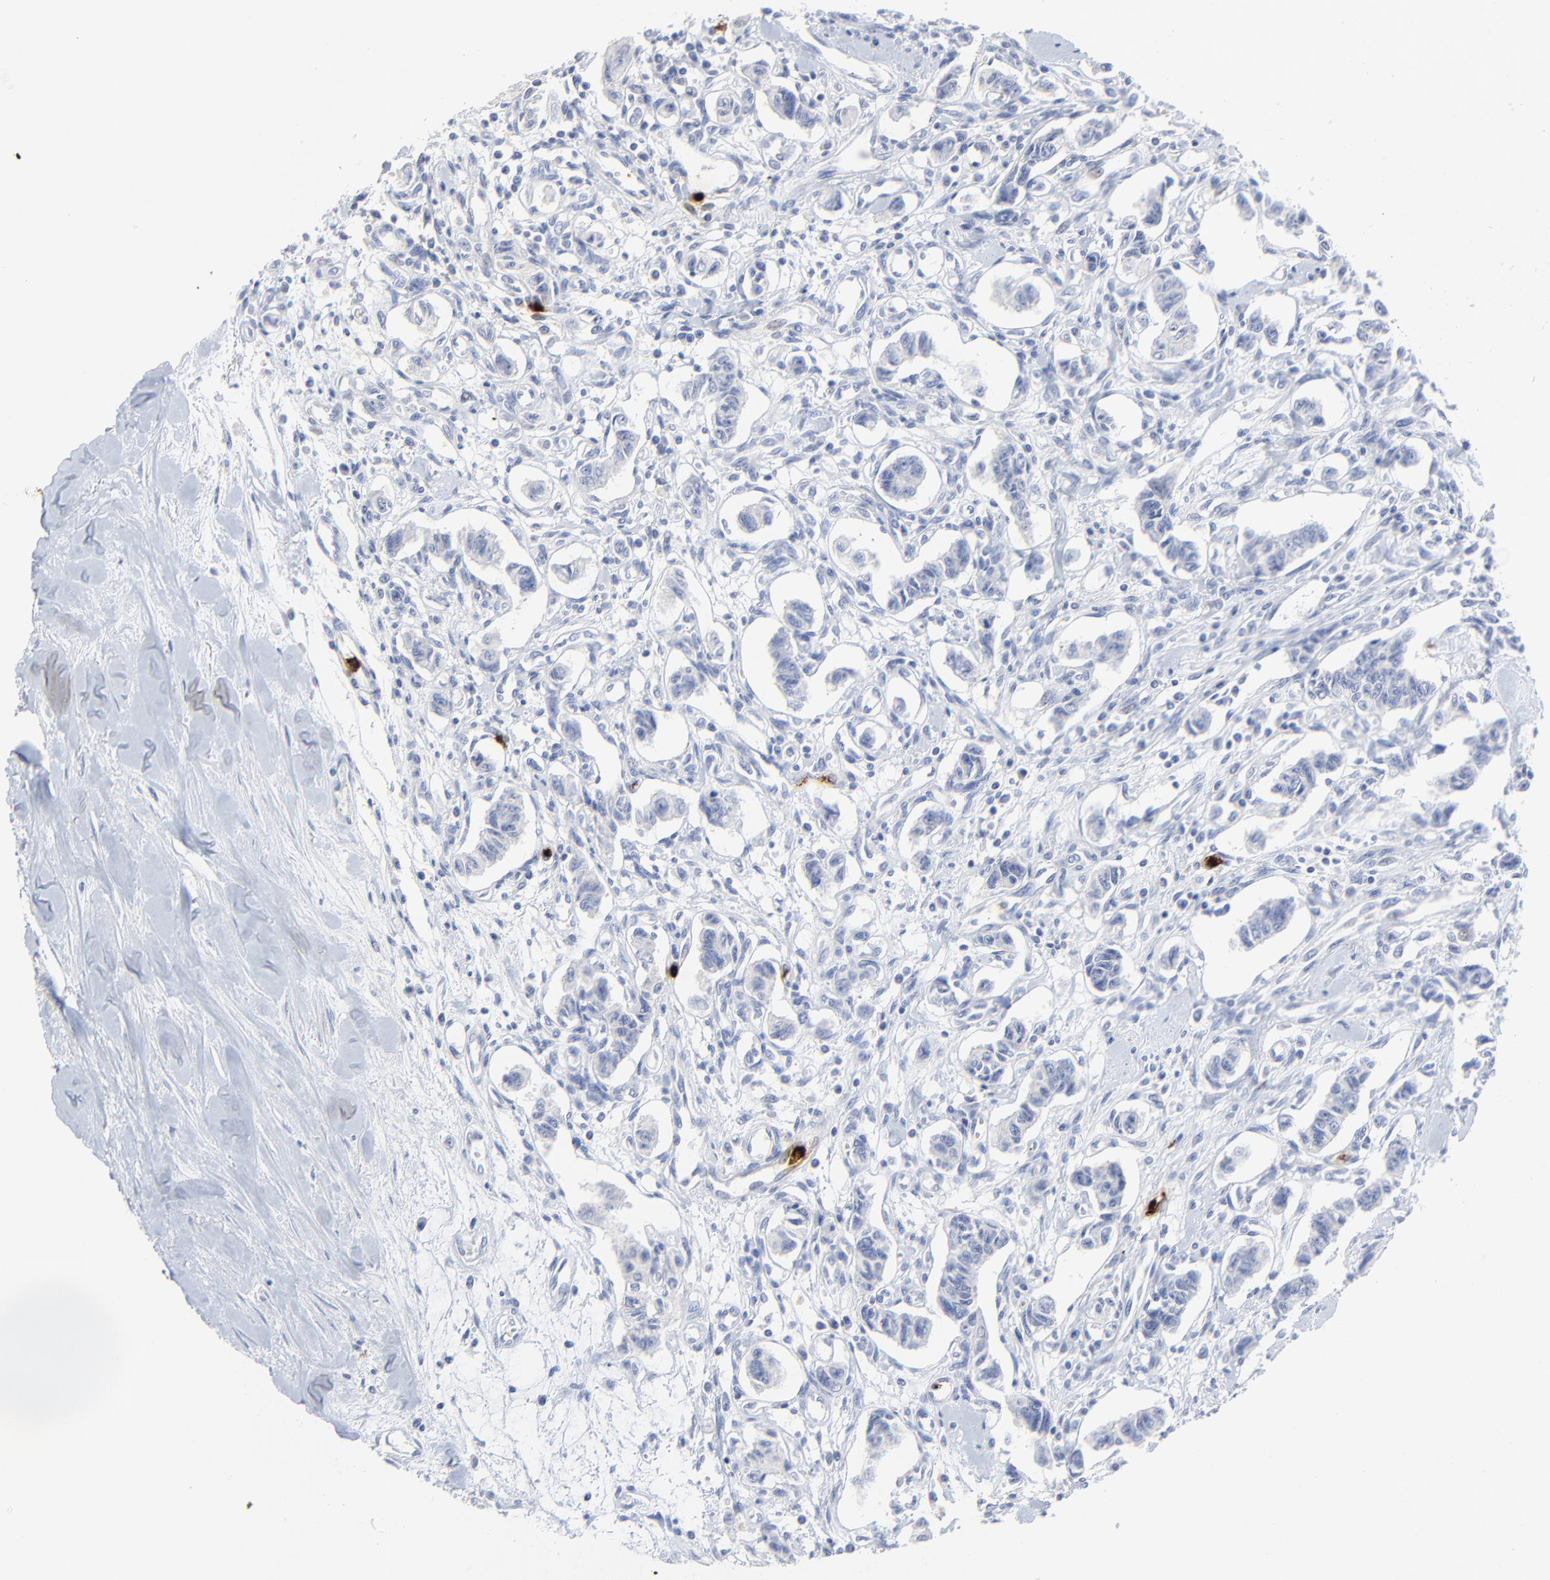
{"staining": {"intensity": "negative", "quantity": "none", "location": "none"}, "tissue": "renal cancer", "cell_type": "Tumor cells", "image_type": "cancer", "snomed": [{"axis": "morphology", "description": "Carcinoid, malignant, NOS"}, {"axis": "topography", "description": "Kidney"}], "caption": "Image shows no protein positivity in tumor cells of renal carcinoid (malignant) tissue.", "gene": "LCN2", "patient": {"sex": "female", "age": 41}}